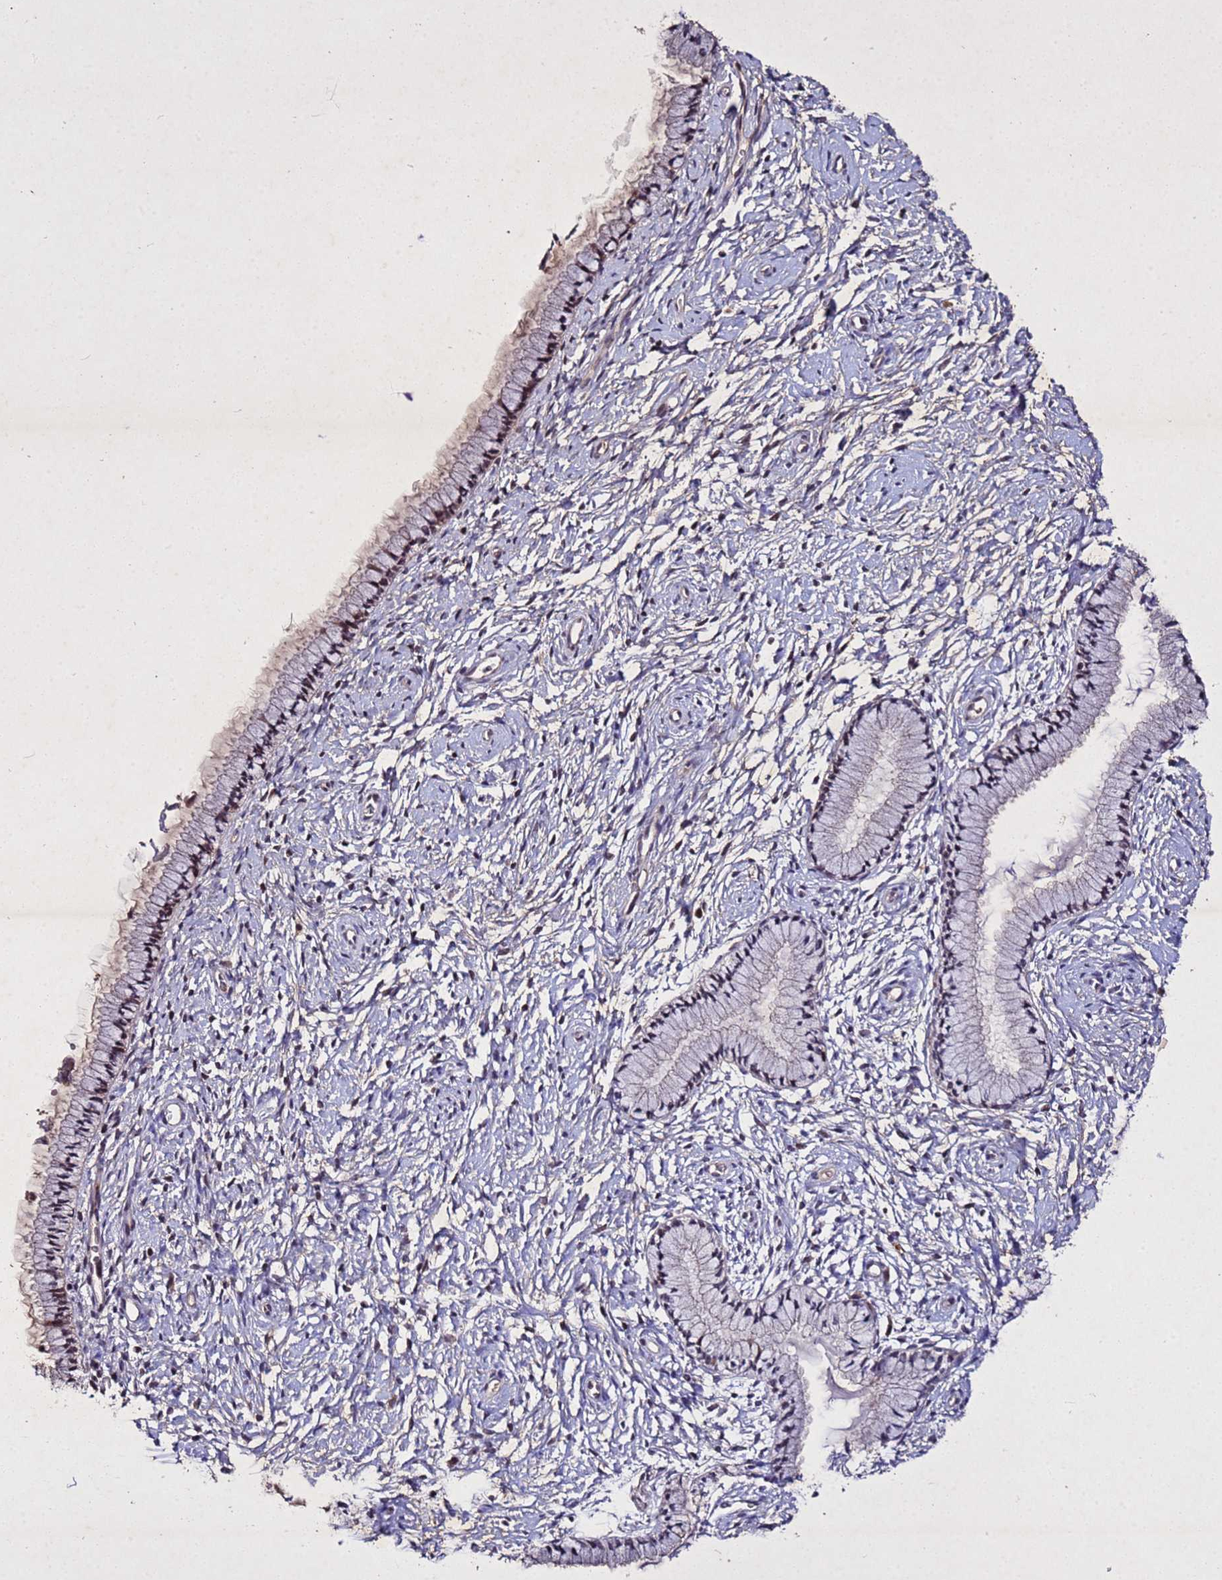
{"staining": {"intensity": "weak", "quantity": "25%-75%", "location": "cytoplasmic/membranous"}, "tissue": "cervix", "cell_type": "Glandular cells", "image_type": "normal", "snomed": [{"axis": "morphology", "description": "Normal tissue, NOS"}, {"axis": "topography", "description": "Cervix"}], "caption": "Immunohistochemical staining of benign cervix demonstrates weak cytoplasmic/membranous protein positivity in about 25%-75% of glandular cells.", "gene": "SV2B", "patient": {"sex": "female", "age": 33}}